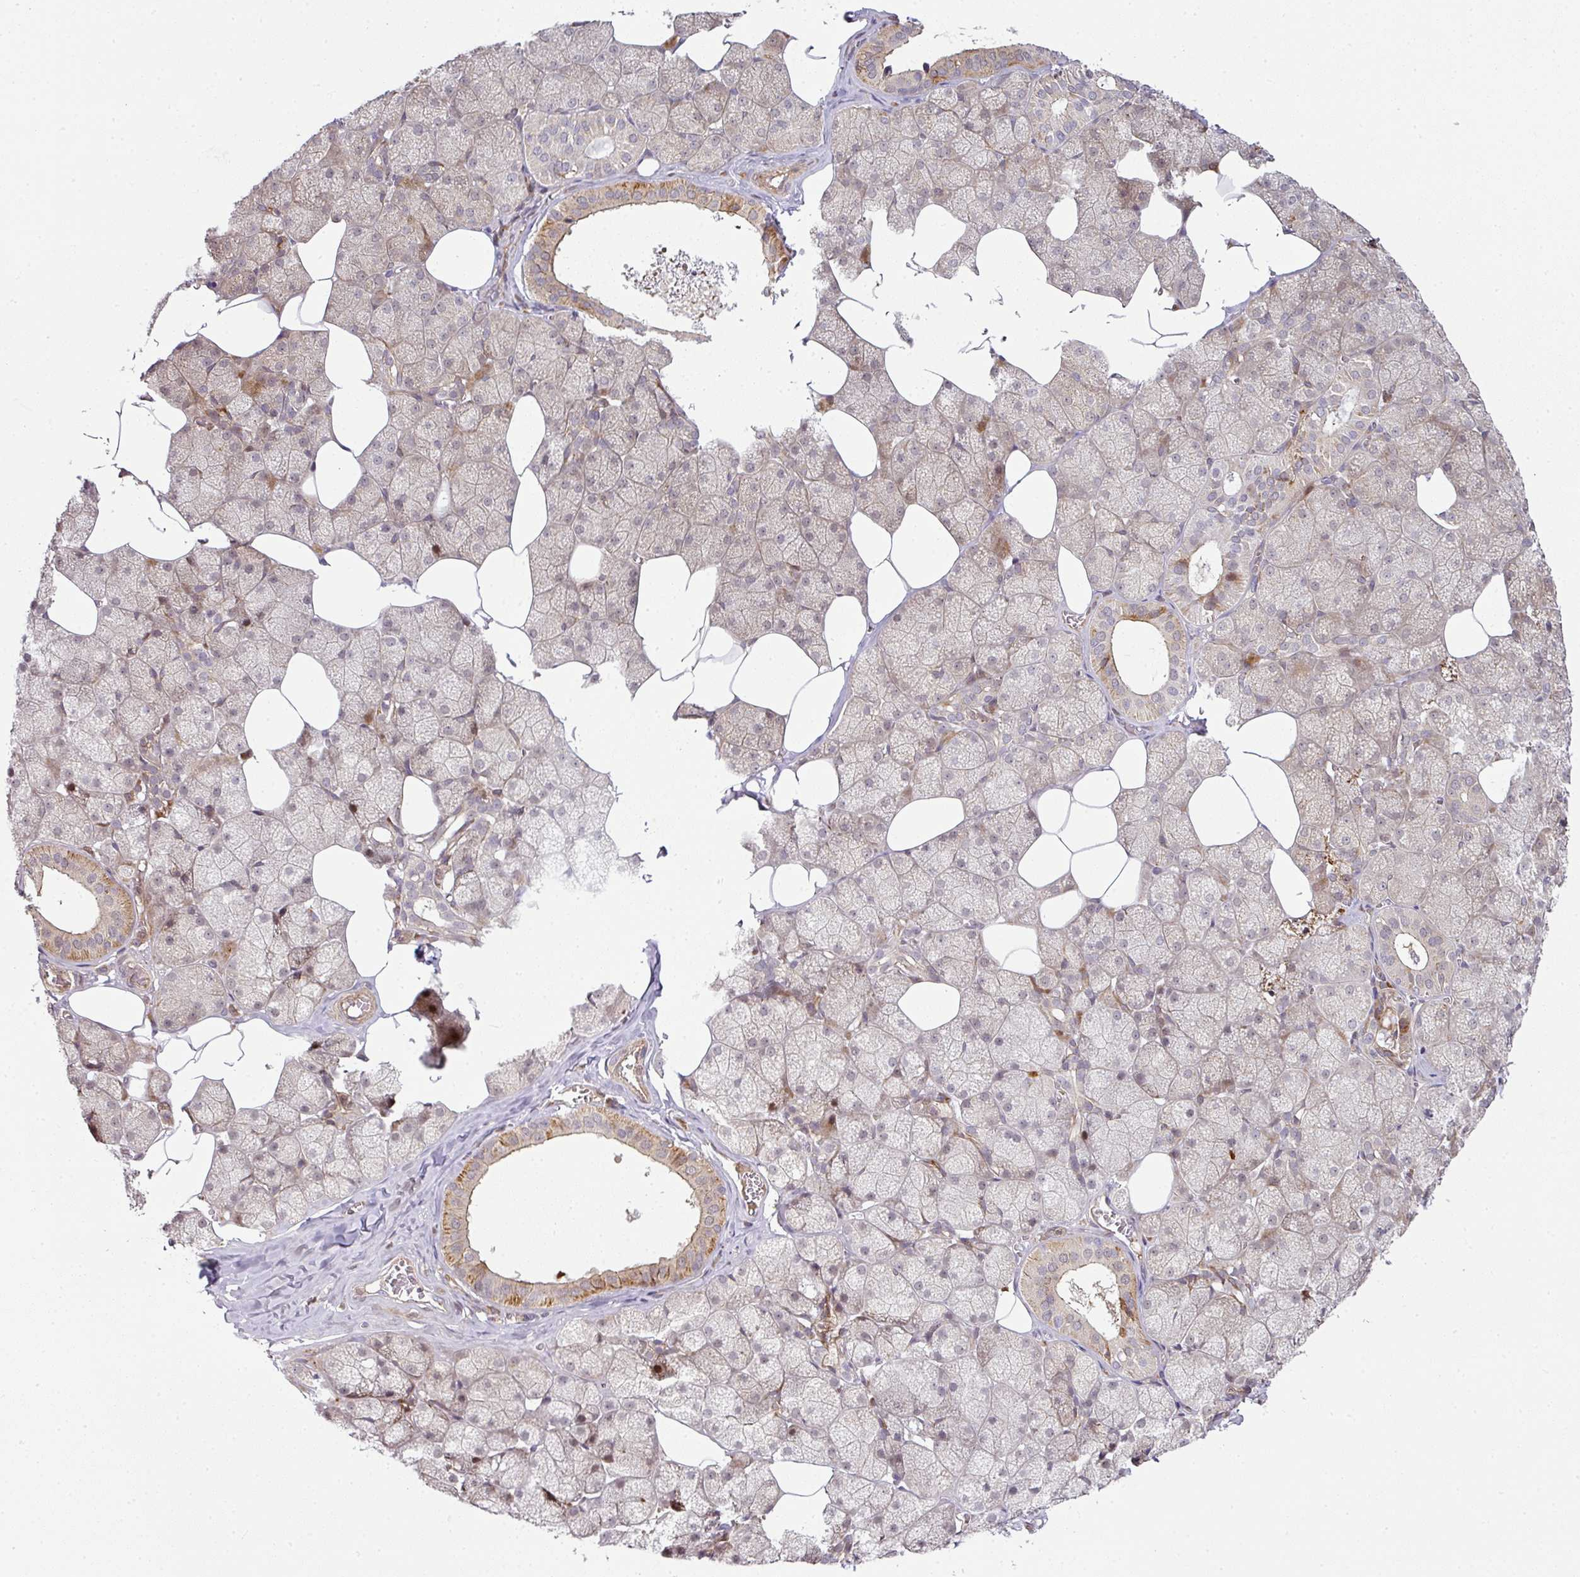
{"staining": {"intensity": "strong", "quantity": "25%-75%", "location": "cytoplasmic/membranous"}, "tissue": "salivary gland", "cell_type": "Glandular cells", "image_type": "normal", "snomed": [{"axis": "morphology", "description": "Normal tissue, NOS"}, {"axis": "topography", "description": "Salivary gland"}, {"axis": "topography", "description": "Peripheral nerve tissue"}], "caption": "The photomicrograph reveals immunohistochemical staining of benign salivary gland. There is strong cytoplasmic/membranous expression is identified in about 25%-75% of glandular cells.", "gene": "ATAT1", "patient": {"sex": "male", "age": 38}}